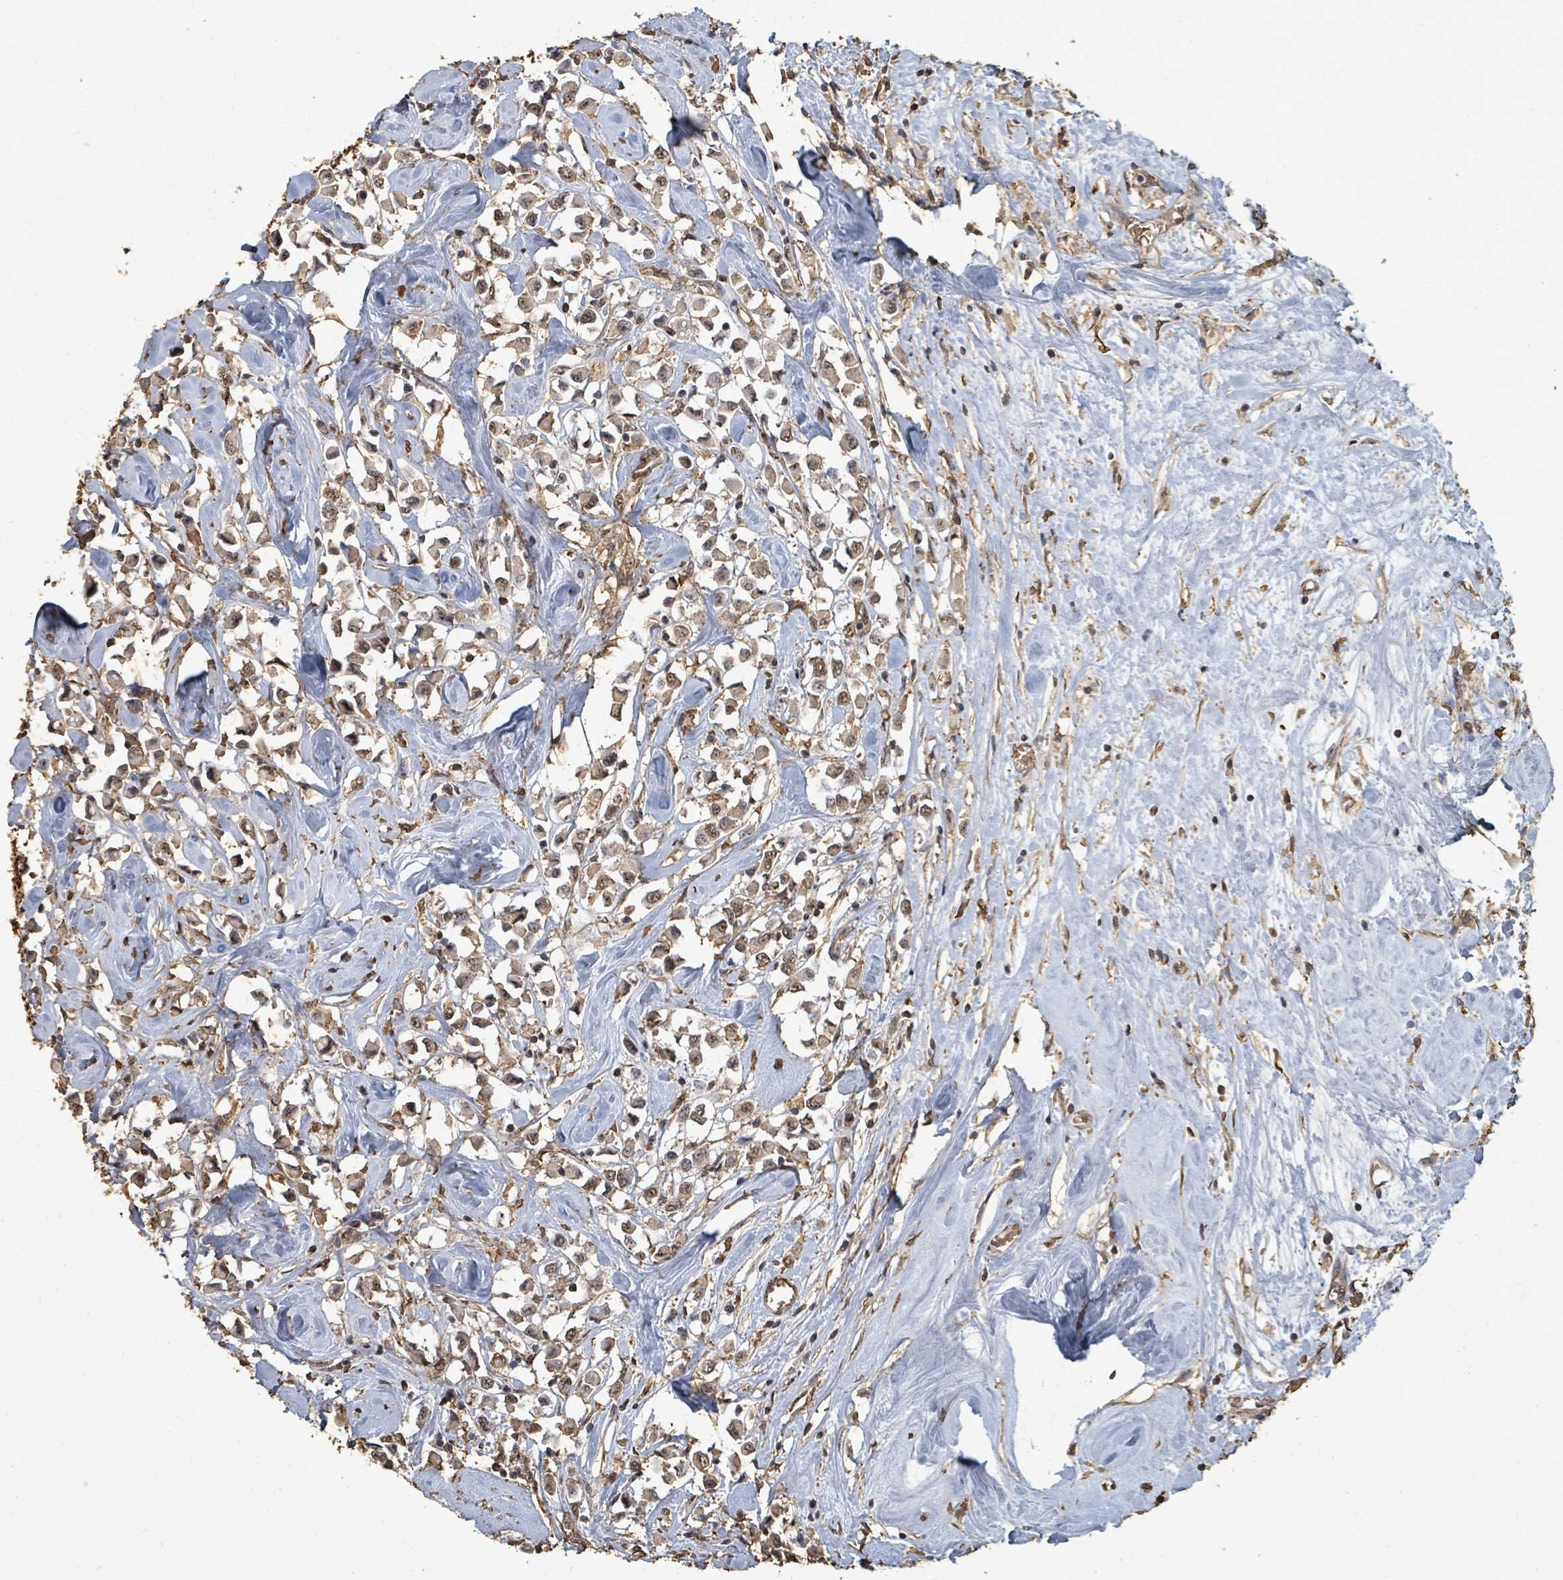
{"staining": {"intensity": "weak", "quantity": ">75%", "location": "cytoplasmic/membranous,nuclear"}, "tissue": "breast cancer", "cell_type": "Tumor cells", "image_type": "cancer", "snomed": [{"axis": "morphology", "description": "Duct carcinoma"}, {"axis": "topography", "description": "Breast"}], "caption": "DAB immunohistochemical staining of breast cancer demonstrates weak cytoplasmic/membranous and nuclear protein positivity in about >75% of tumor cells.", "gene": "C6orf52", "patient": {"sex": "female", "age": 61}}